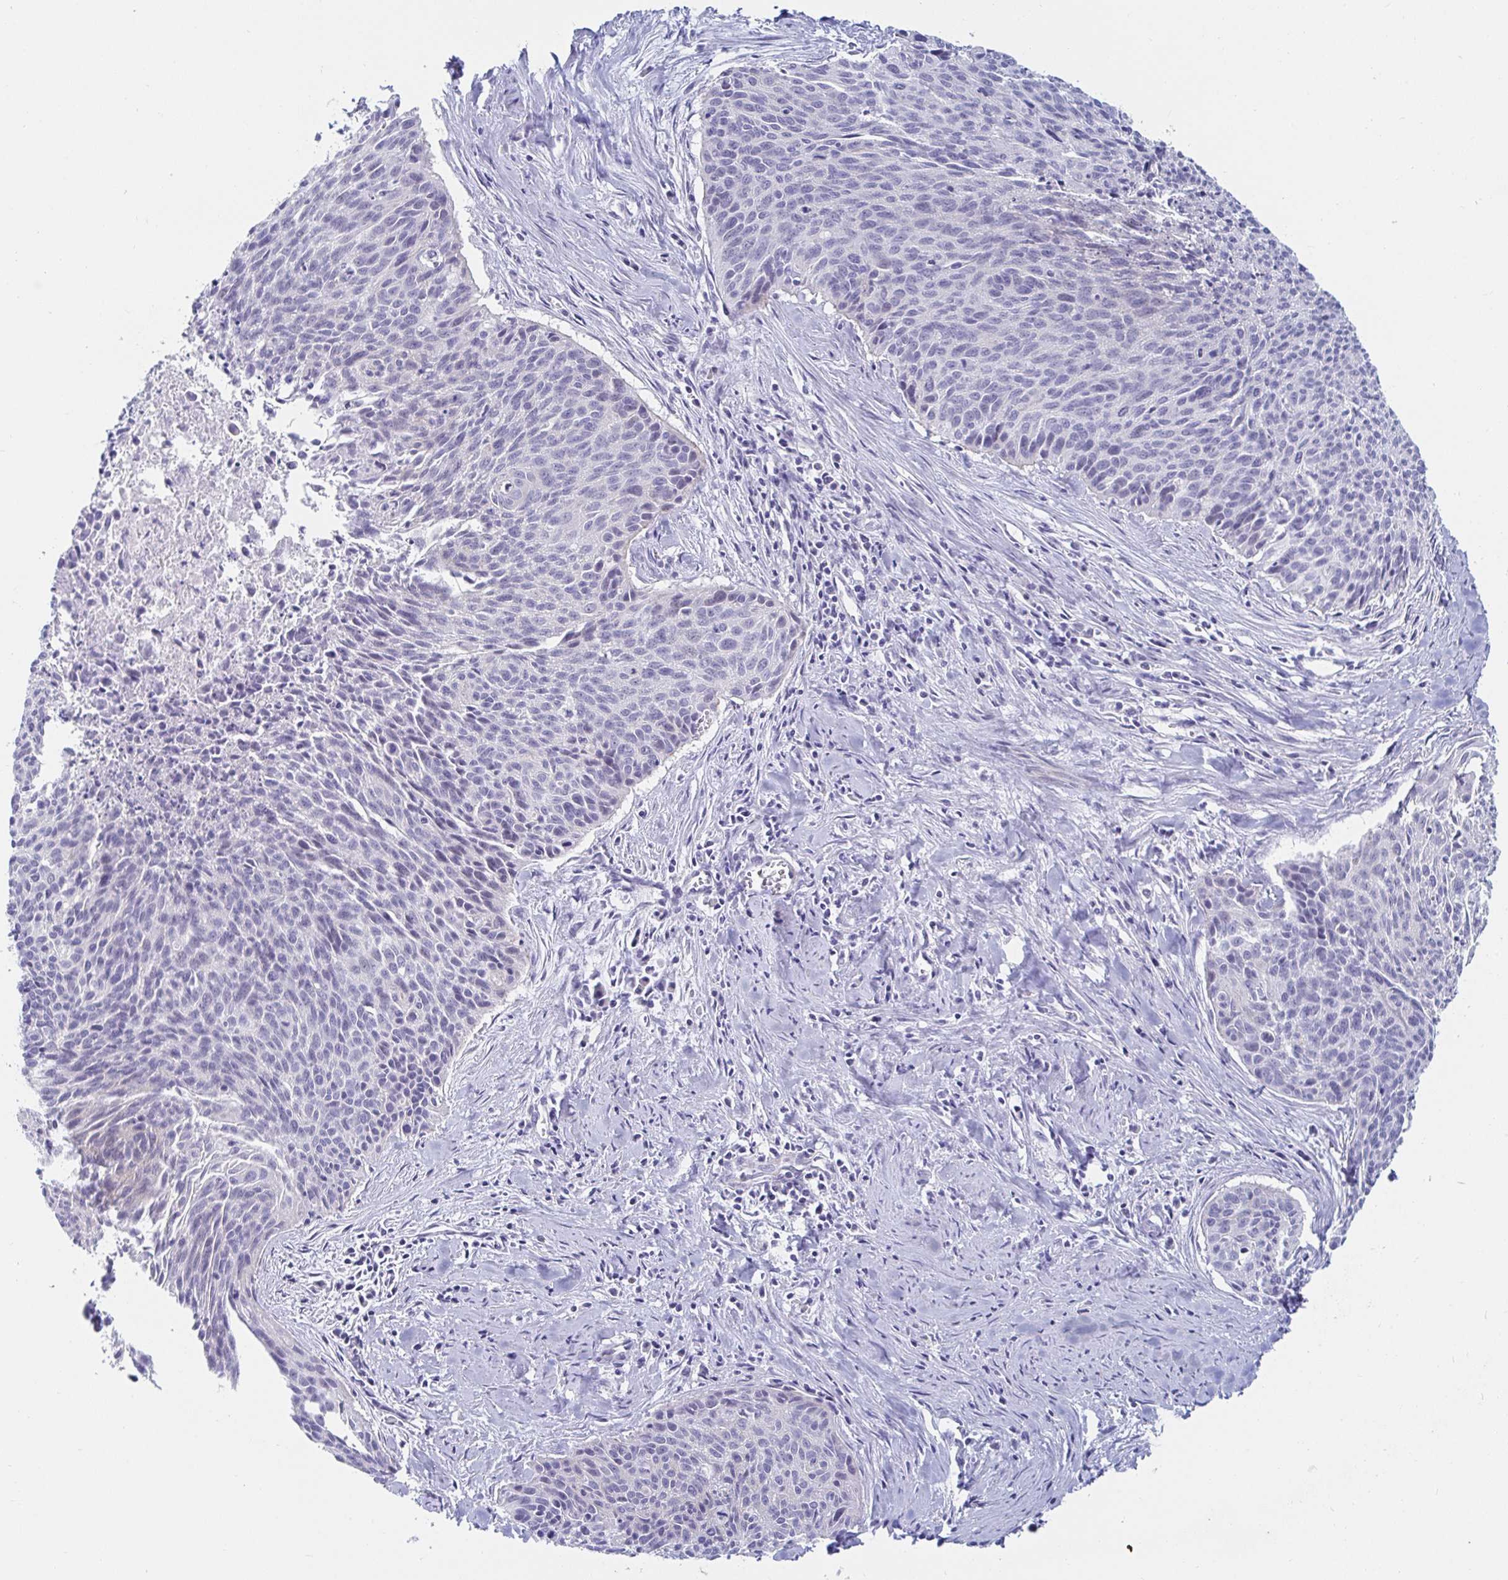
{"staining": {"intensity": "negative", "quantity": "none", "location": "none"}, "tissue": "cervical cancer", "cell_type": "Tumor cells", "image_type": "cancer", "snomed": [{"axis": "morphology", "description": "Squamous cell carcinoma, NOS"}, {"axis": "topography", "description": "Cervix"}], "caption": "Tumor cells show no significant staining in cervical cancer.", "gene": "OR10K1", "patient": {"sex": "female", "age": 55}}